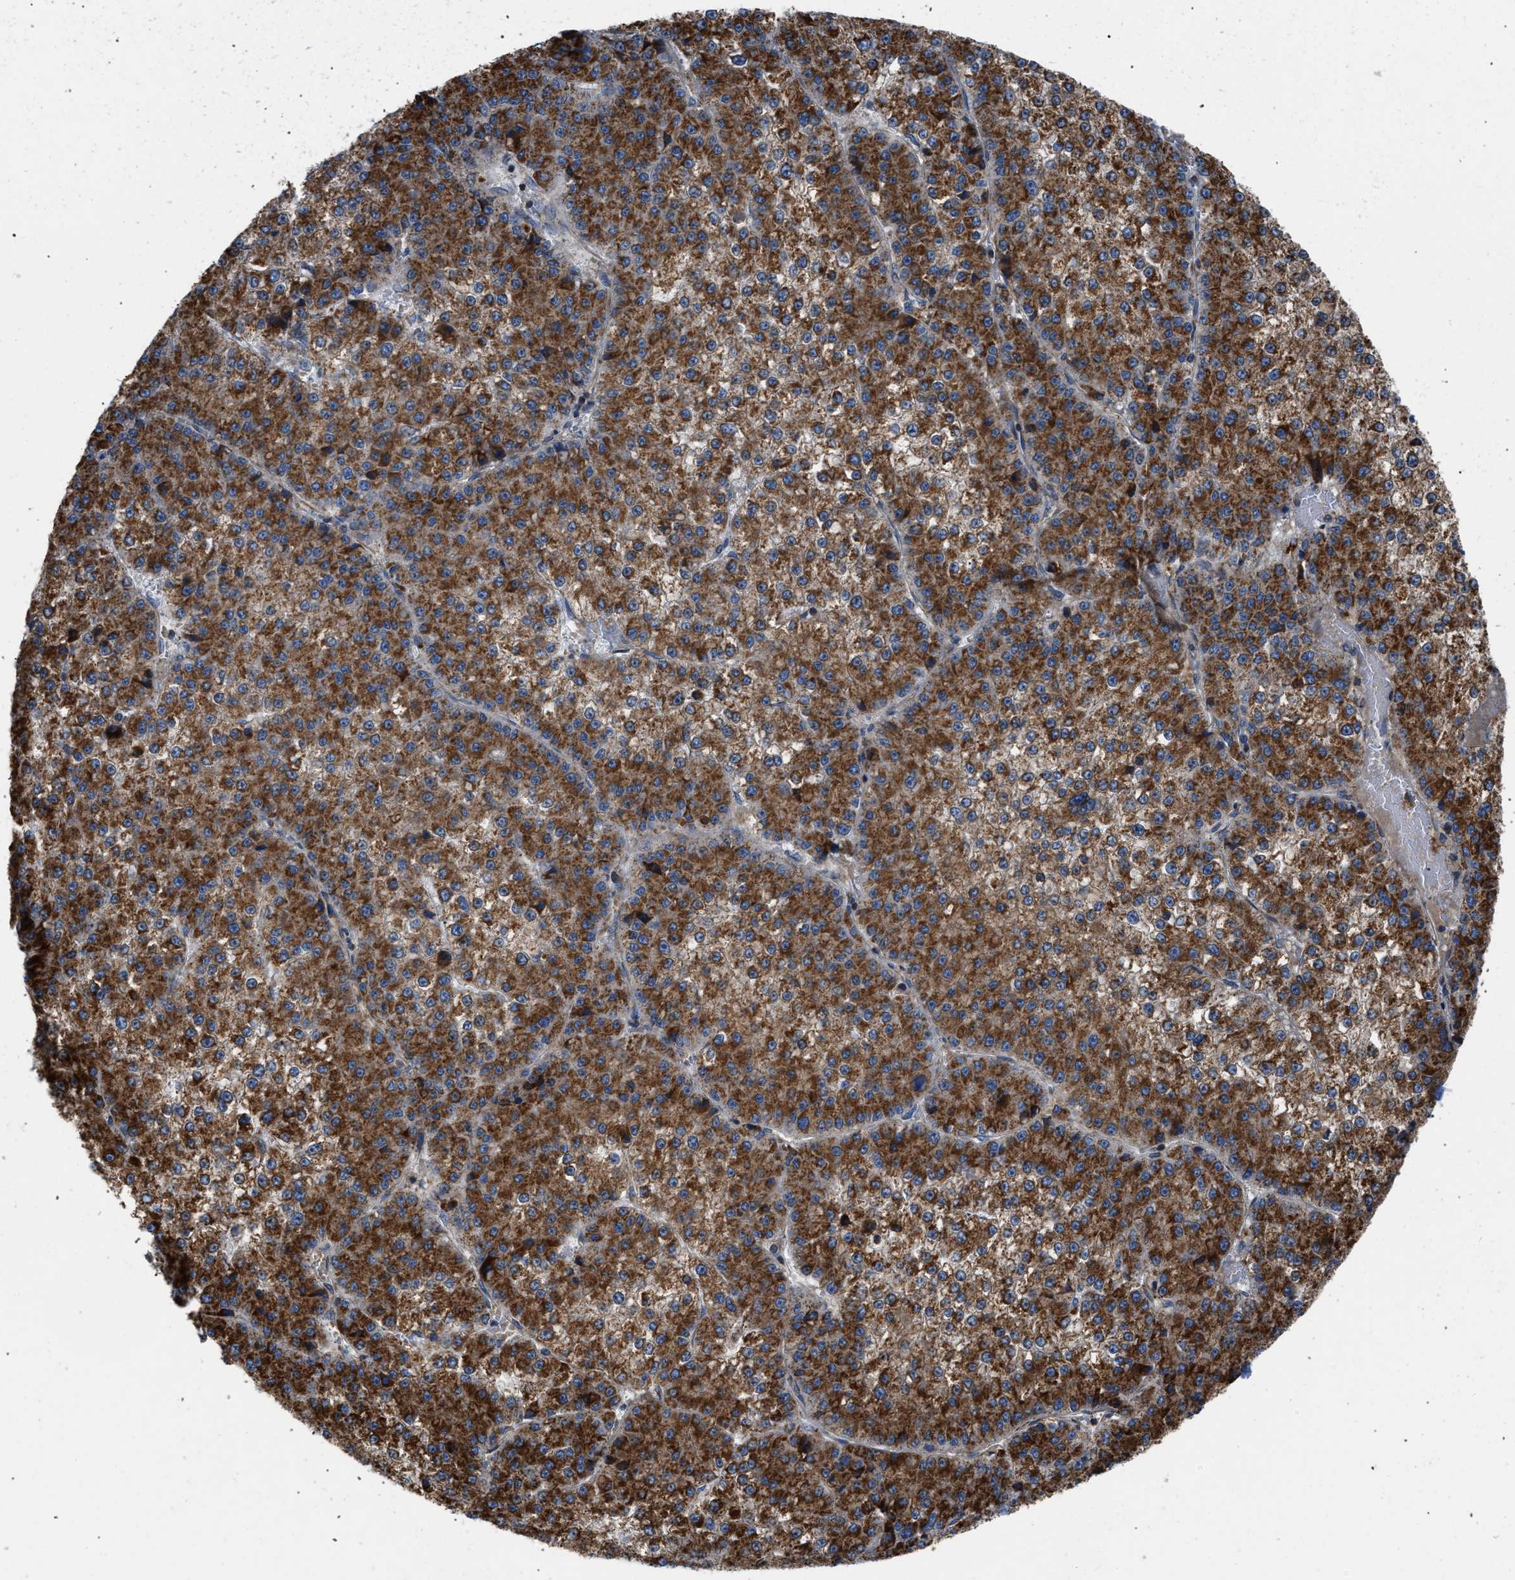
{"staining": {"intensity": "strong", "quantity": ">75%", "location": "cytoplasmic/membranous"}, "tissue": "liver cancer", "cell_type": "Tumor cells", "image_type": "cancer", "snomed": [{"axis": "morphology", "description": "Carcinoma, Hepatocellular, NOS"}, {"axis": "topography", "description": "Liver"}], "caption": "Liver cancer (hepatocellular carcinoma) stained for a protein exhibits strong cytoplasmic/membranous positivity in tumor cells.", "gene": "OPTN", "patient": {"sex": "female", "age": 73}}